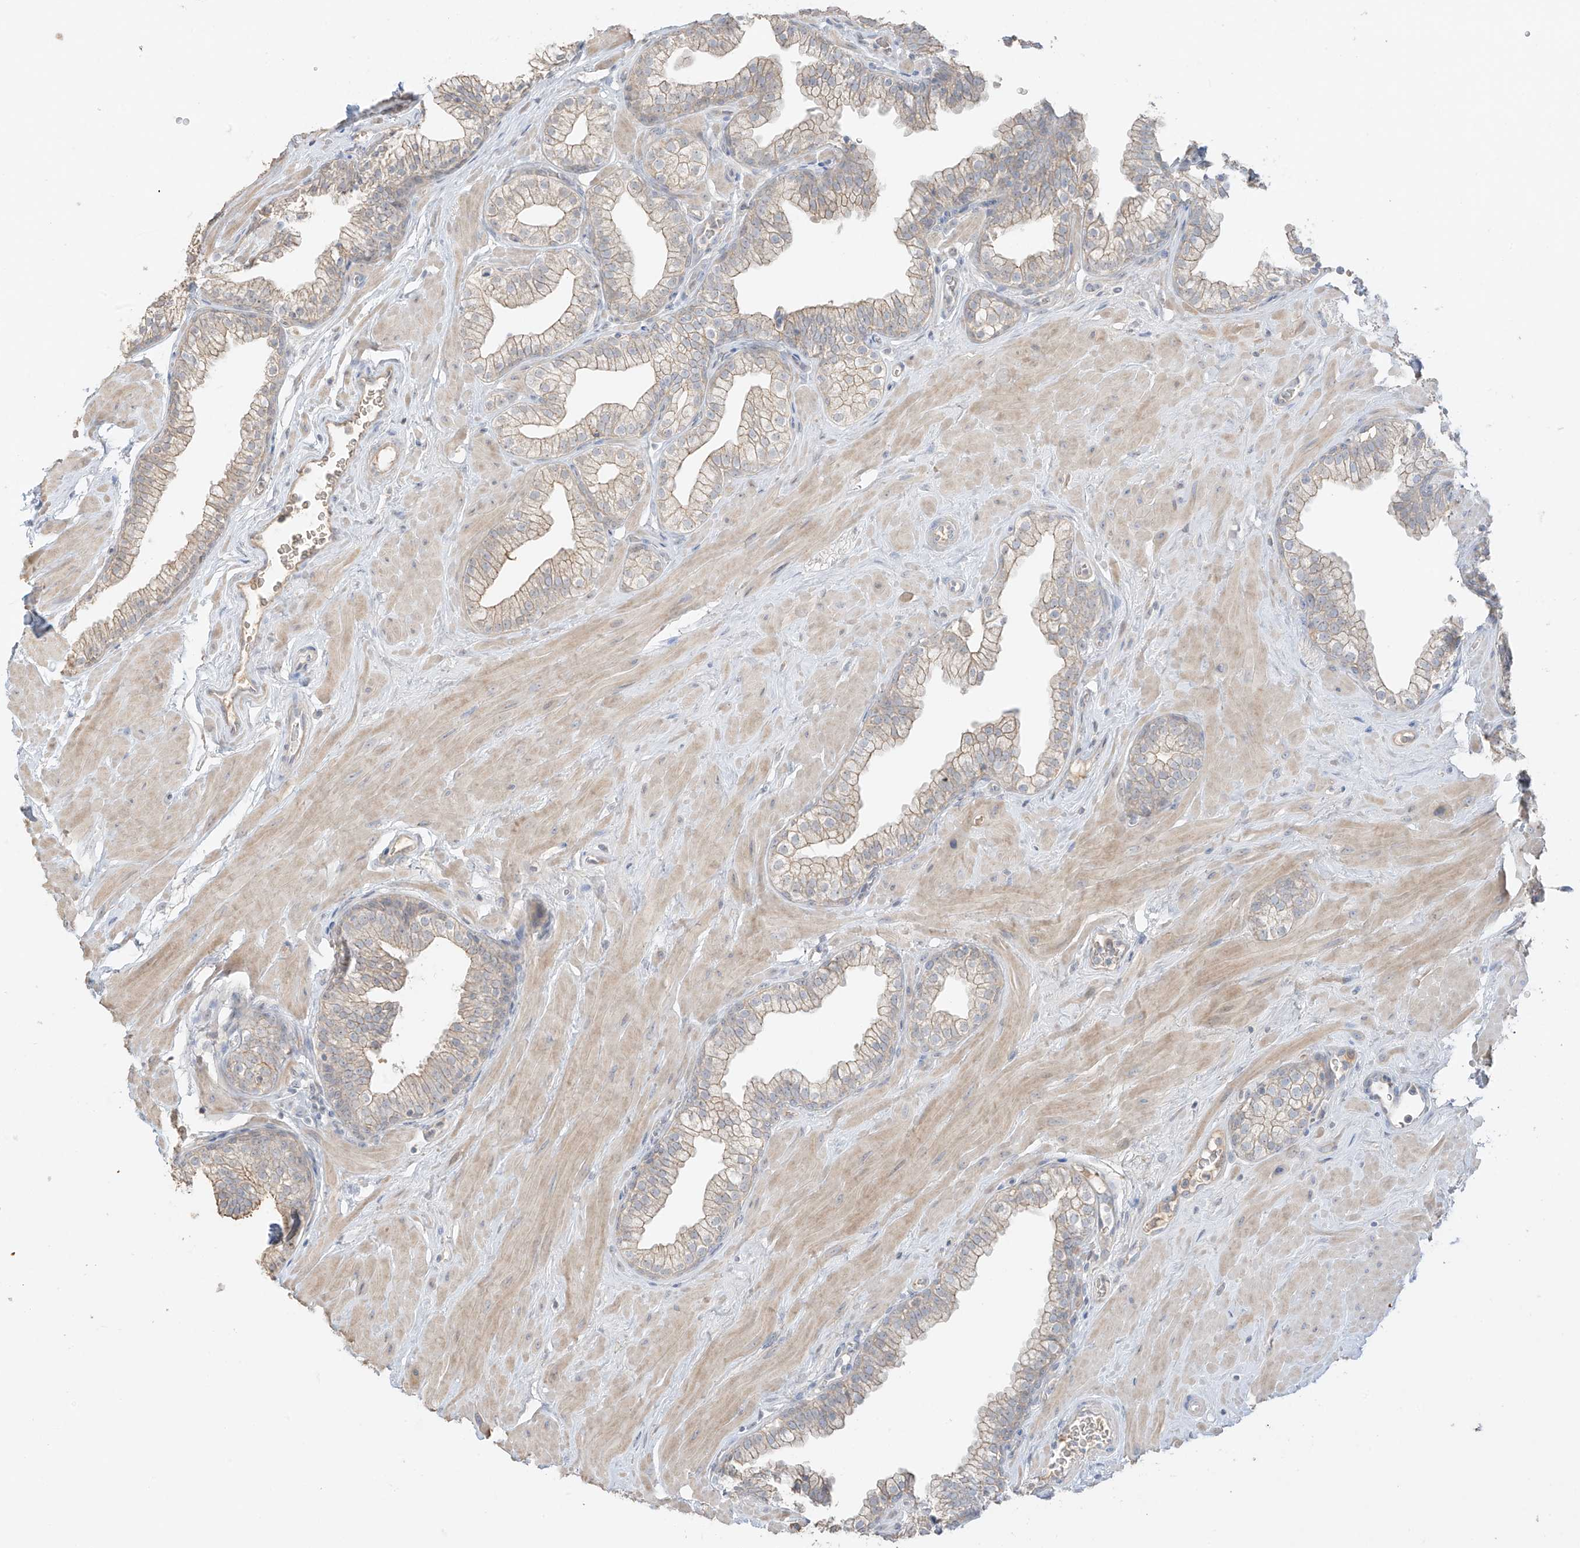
{"staining": {"intensity": "weak", "quantity": "25%-75%", "location": "cytoplasmic/membranous"}, "tissue": "prostate", "cell_type": "Glandular cells", "image_type": "normal", "snomed": [{"axis": "morphology", "description": "Normal tissue, NOS"}, {"axis": "morphology", "description": "Urothelial carcinoma, Low grade"}, {"axis": "topography", "description": "Urinary bladder"}, {"axis": "topography", "description": "Prostate"}], "caption": "A high-resolution photomicrograph shows immunohistochemistry staining of normal prostate, which exhibits weak cytoplasmic/membranous positivity in about 25%-75% of glandular cells. The protein is stained brown, and the nuclei are stained in blue (DAB (3,3'-diaminobenzidine) IHC with brightfield microscopy, high magnification).", "gene": "ZBTB41", "patient": {"sex": "male", "age": 60}}